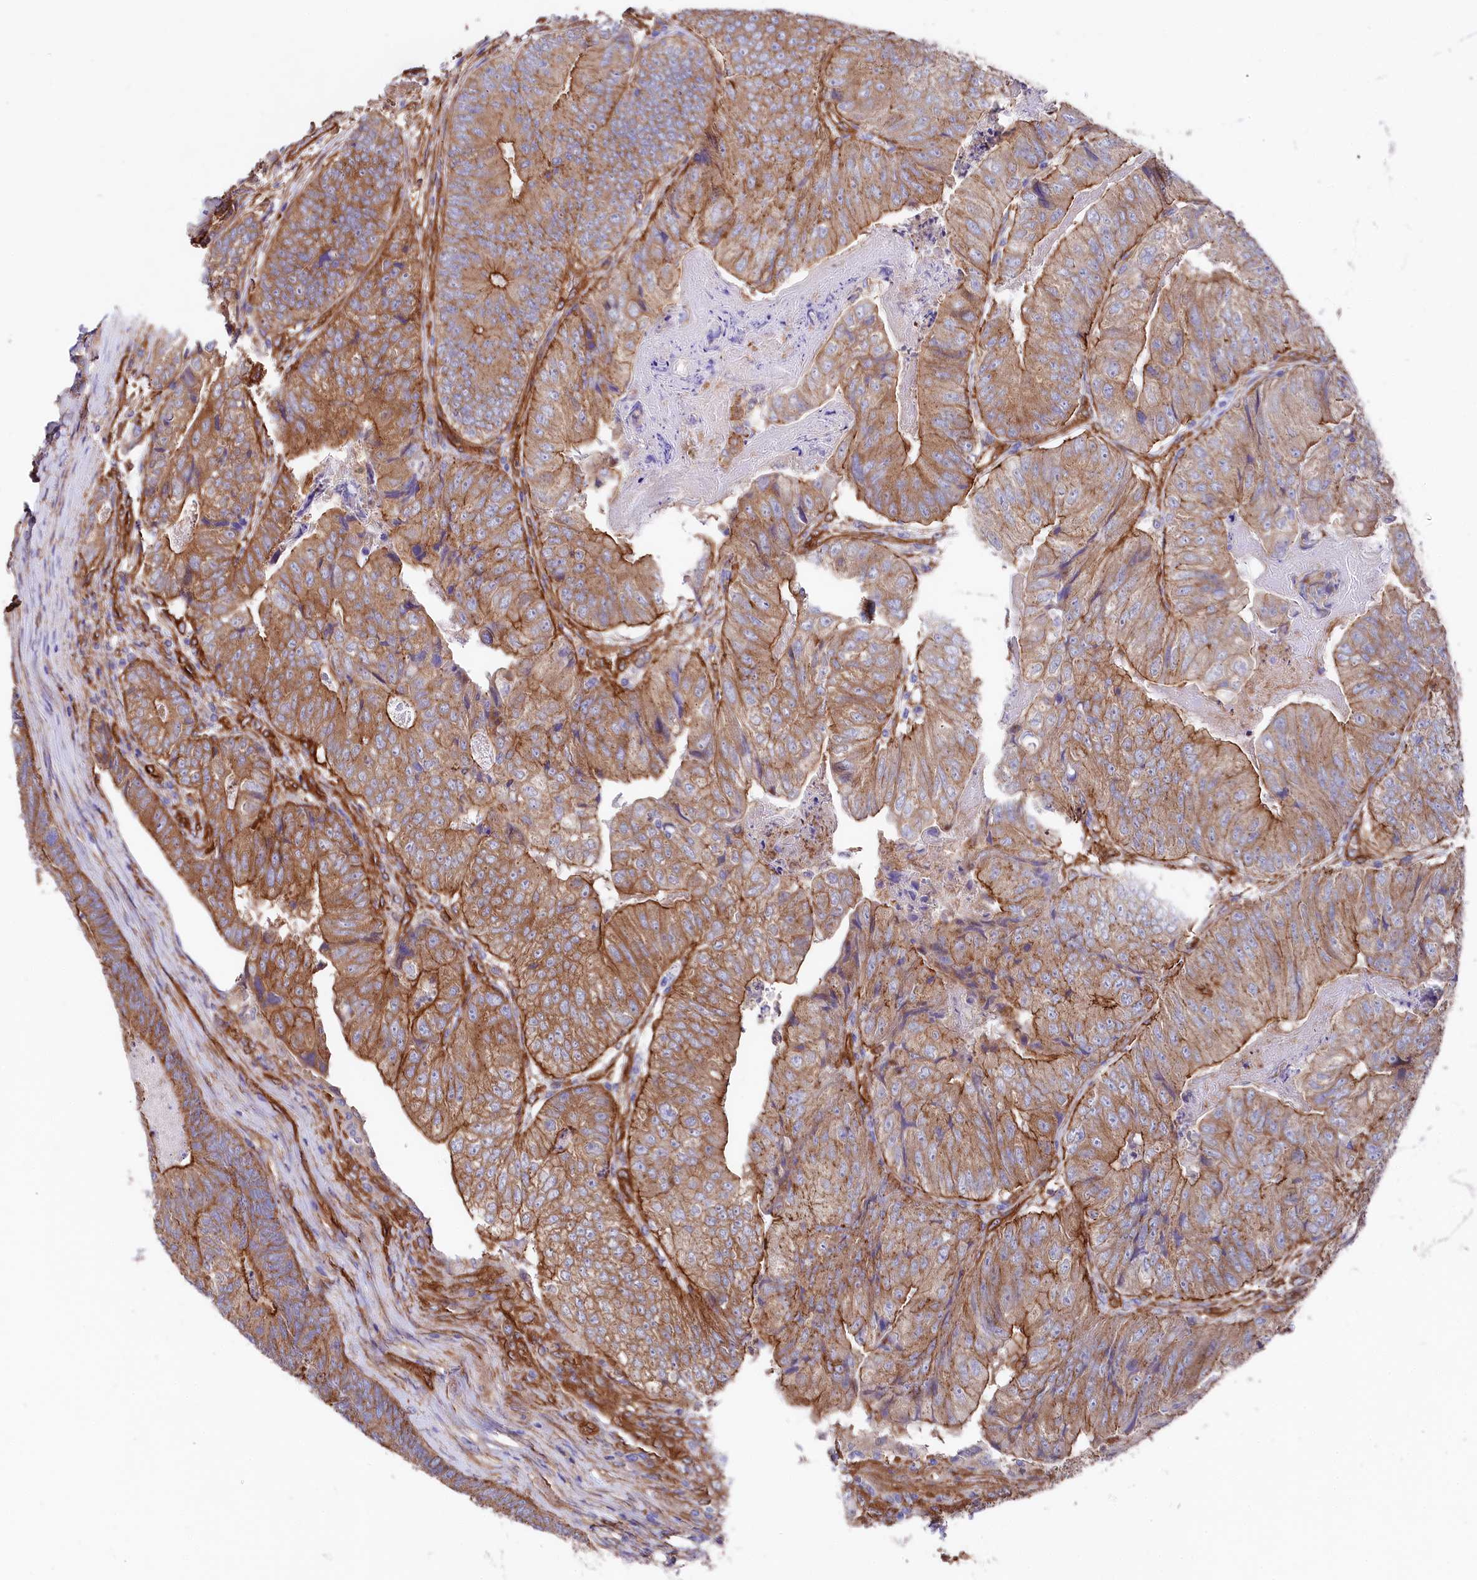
{"staining": {"intensity": "moderate", "quantity": ">75%", "location": "cytoplasmic/membranous"}, "tissue": "colorectal cancer", "cell_type": "Tumor cells", "image_type": "cancer", "snomed": [{"axis": "morphology", "description": "Adenocarcinoma, NOS"}, {"axis": "topography", "description": "Colon"}], "caption": "DAB immunohistochemical staining of human colorectal cancer (adenocarcinoma) exhibits moderate cytoplasmic/membranous protein positivity in about >75% of tumor cells.", "gene": "TNKS1BP1", "patient": {"sex": "female", "age": 67}}